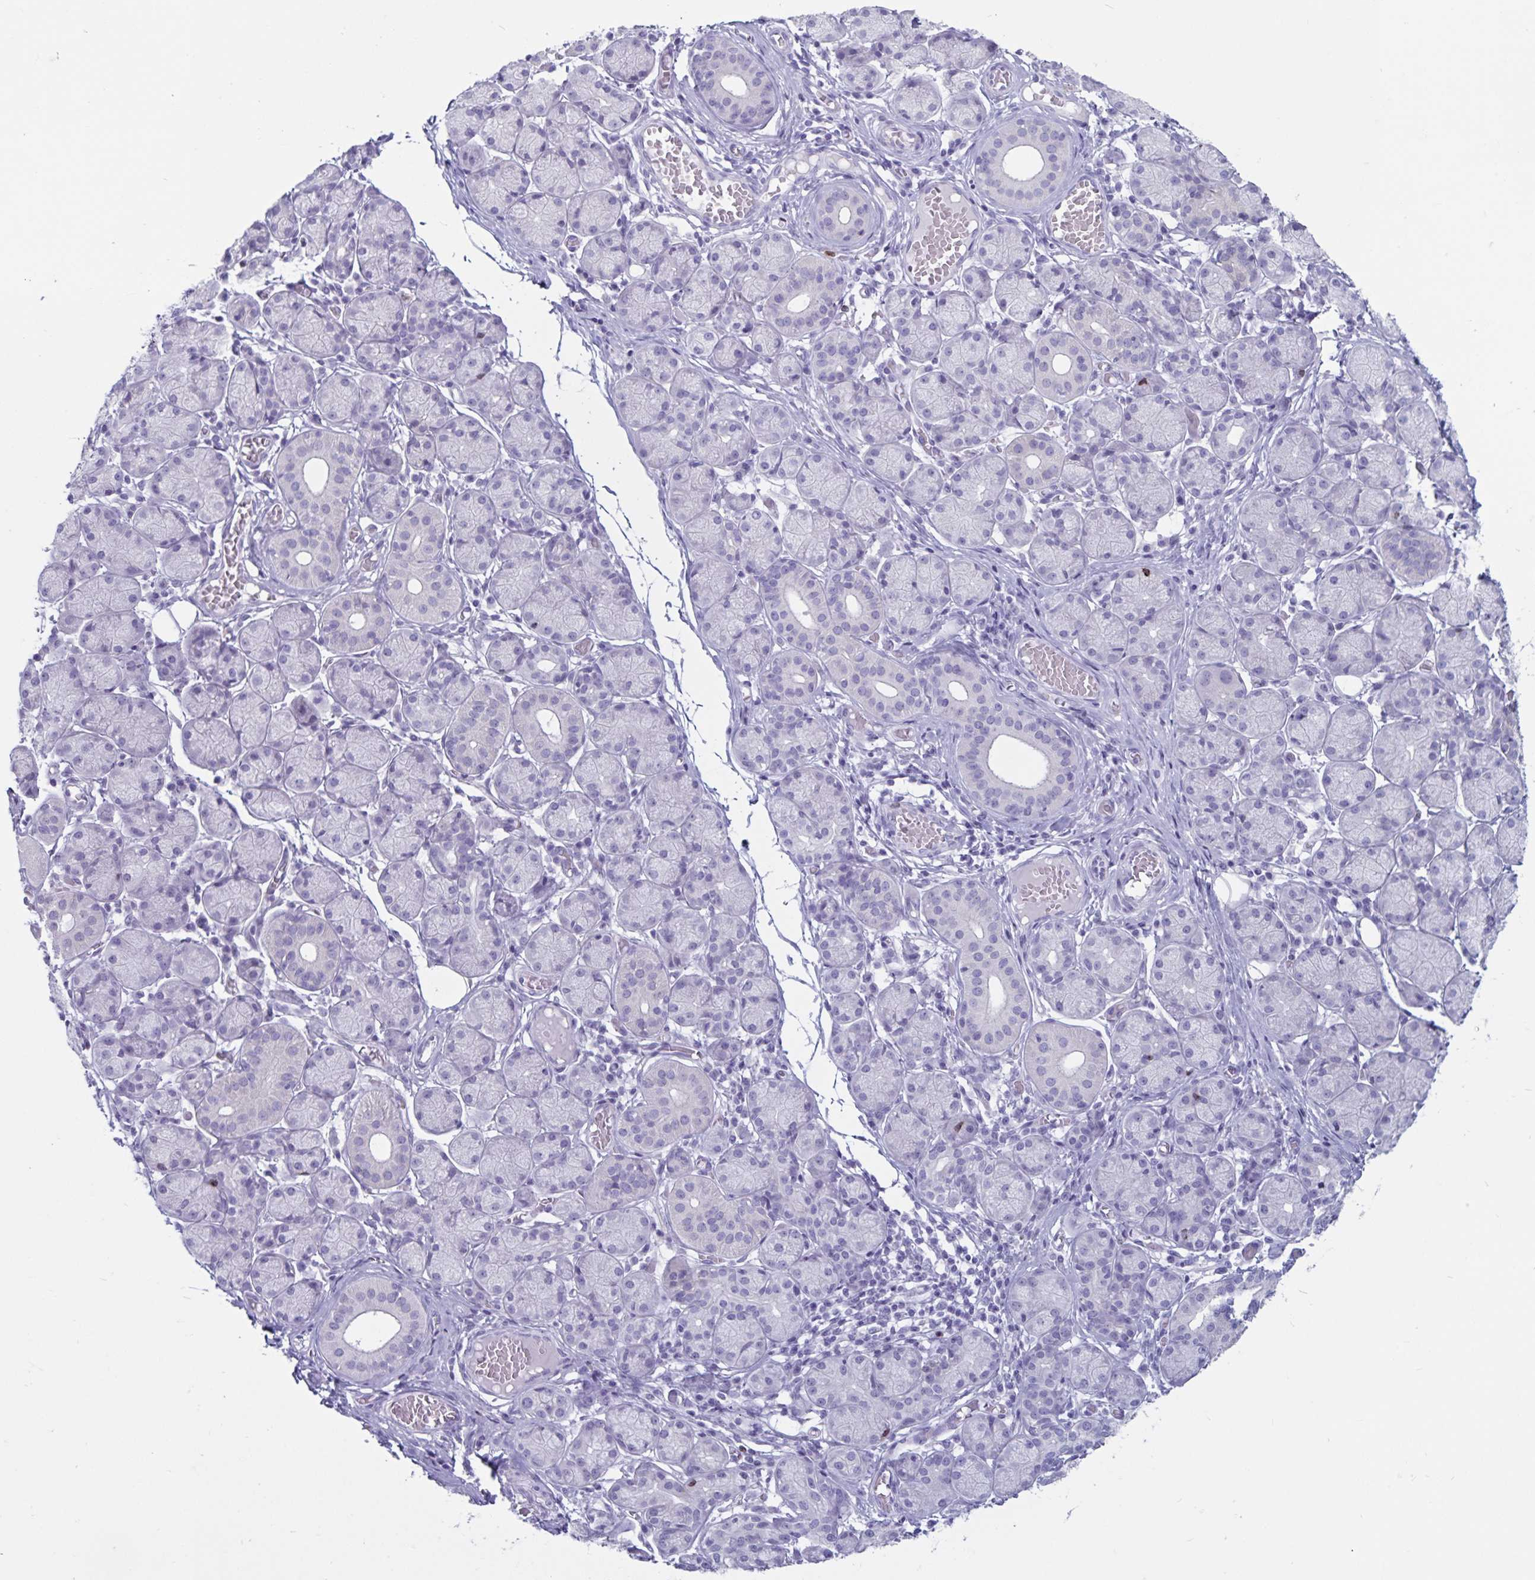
{"staining": {"intensity": "negative", "quantity": "none", "location": "none"}, "tissue": "salivary gland", "cell_type": "Glandular cells", "image_type": "normal", "snomed": [{"axis": "morphology", "description": "Normal tissue, NOS"}, {"axis": "topography", "description": "Salivary gland"}], "caption": "Unremarkable salivary gland was stained to show a protein in brown. There is no significant expression in glandular cells. (Immunohistochemistry, brightfield microscopy, high magnification).", "gene": "GNLY", "patient": {"sex": "female", "age": 24}}